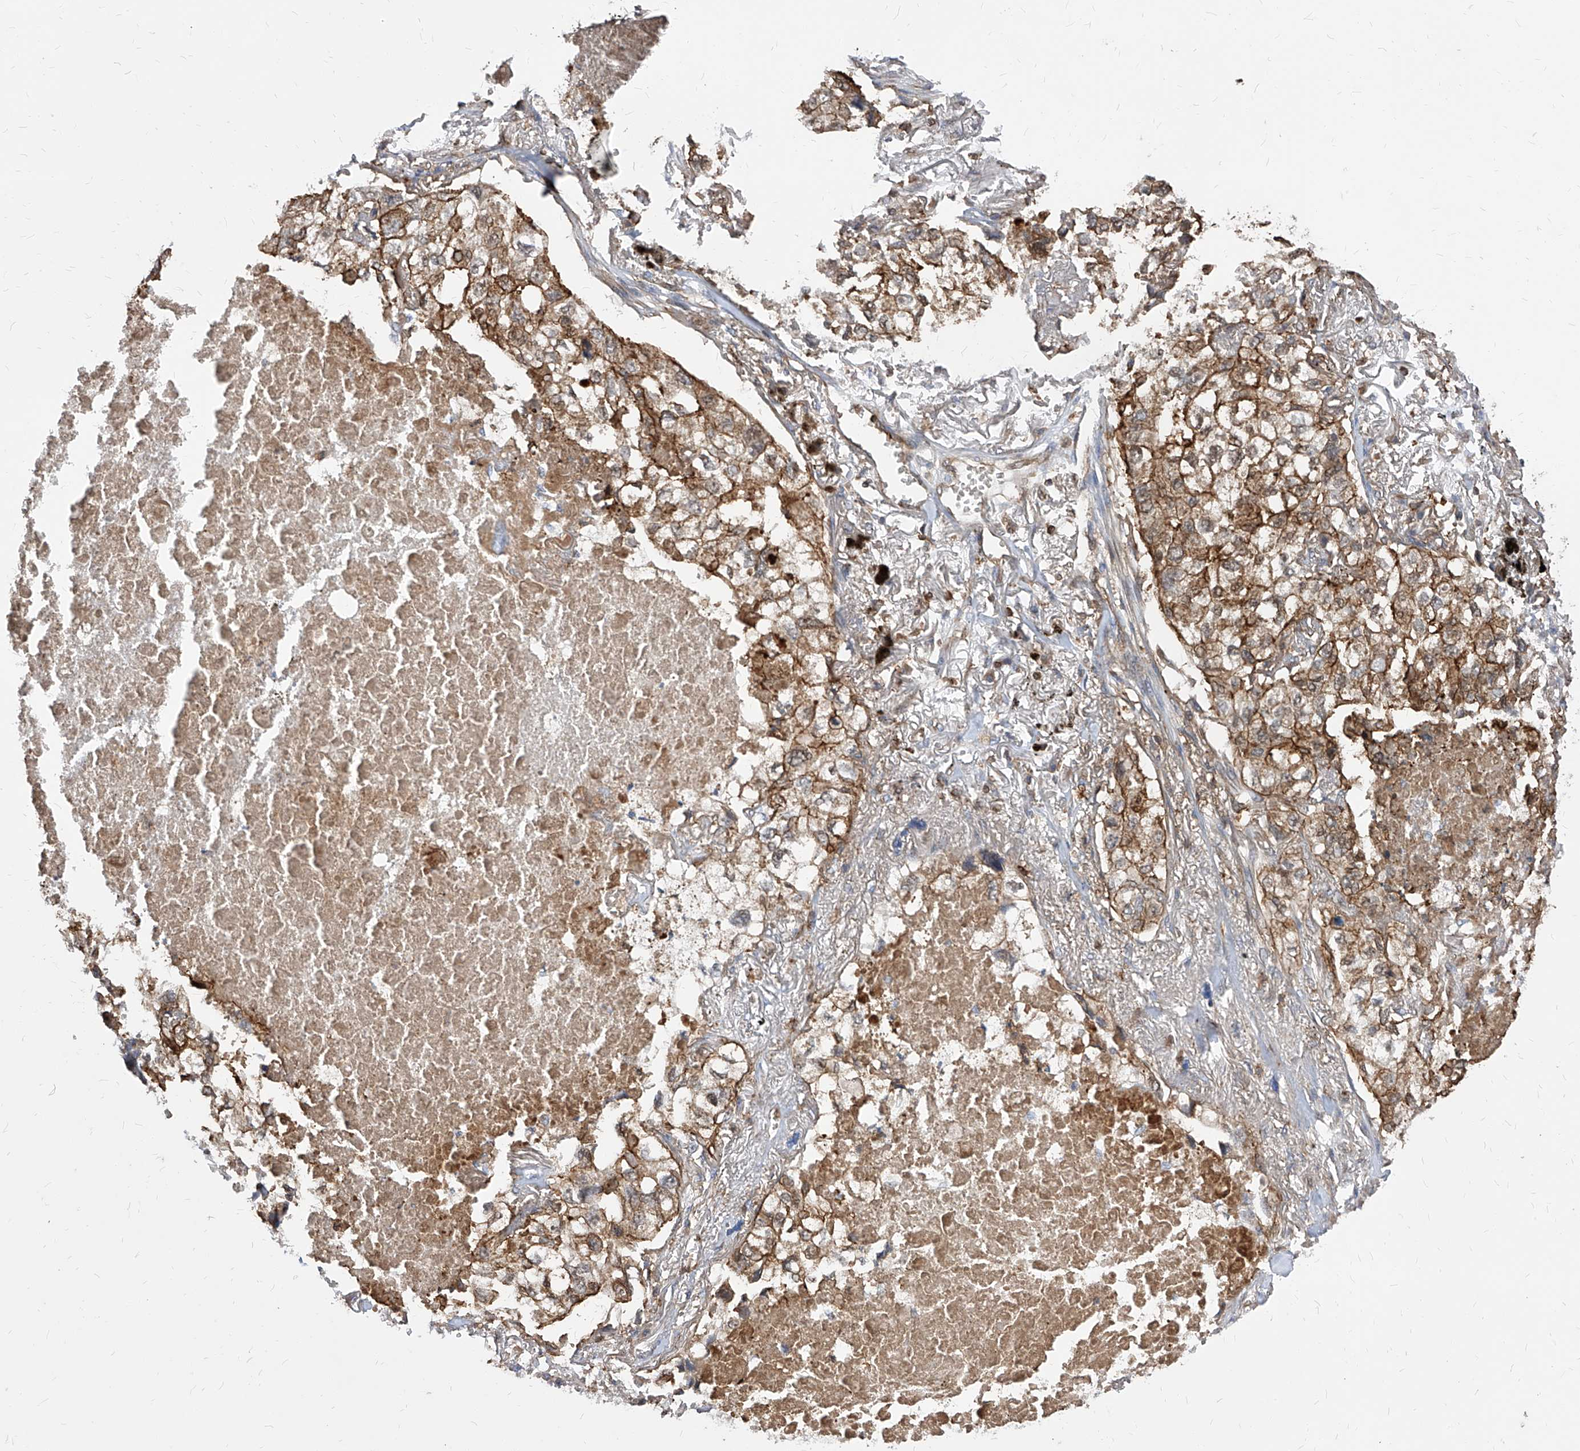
{"staining": {"intensity": "moderate", "quantity": ">75%", "location": "cytoplasmic/membranous"}, "tissue": "lung cancer", "cell_type": "Tumor cells", "image_type": "cancer", "snomed": [{"axis": "morphology", "description": "Adenocarcinoma, NOS"}, {"axis": "topography", "description": "Lung"}], "caption": "Lung cancer was stained to show a protein in brown. There is medium levels of moderate cytoplasmic/membranous staining in about >75% of tumor cells.", "gene": "ABRACL", "patient": {"sex": "male", "age": 65}}